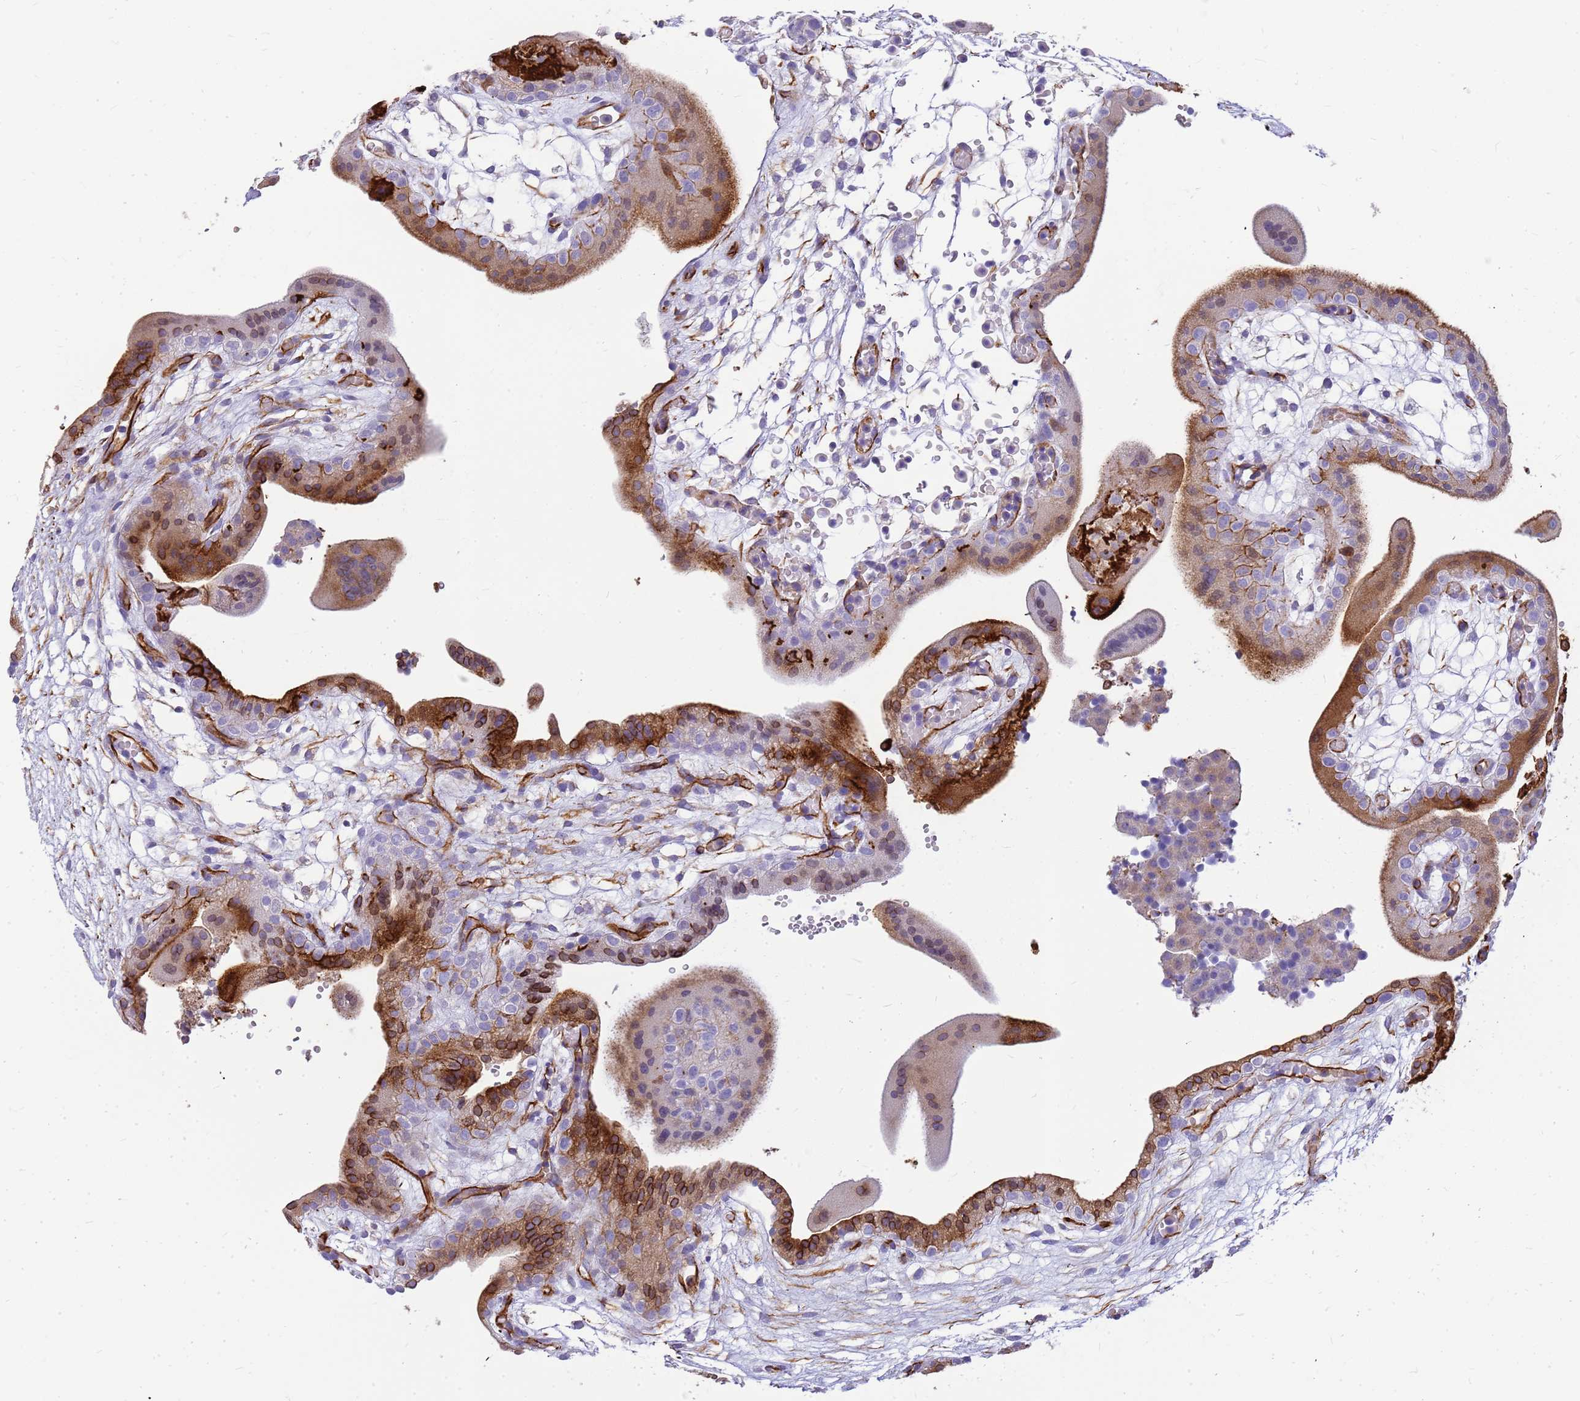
{"staining": {"intensity": "moderate", "quantity": ">75%", "location": "cytoplasmic/membranous"}, "tissue": "placenta", "cell_type": "Decidual cells", "image_type": "normal", "snomed": [{"axis": "morphology", "description": "Normal tissue, NOS"}, {"axis": "topography", "description": "Placenta"}], "caption": "Protein expression analysis of unremarkable human placenta reveals moderate cytoplasmic/membranous positivity in approximately >75% of decidual cells. The protein of interest is shown in brown color, while the nuclei are stained blue.", "gene": "ZDHHC1", "patient": {"sex": "female", "age": 18}}